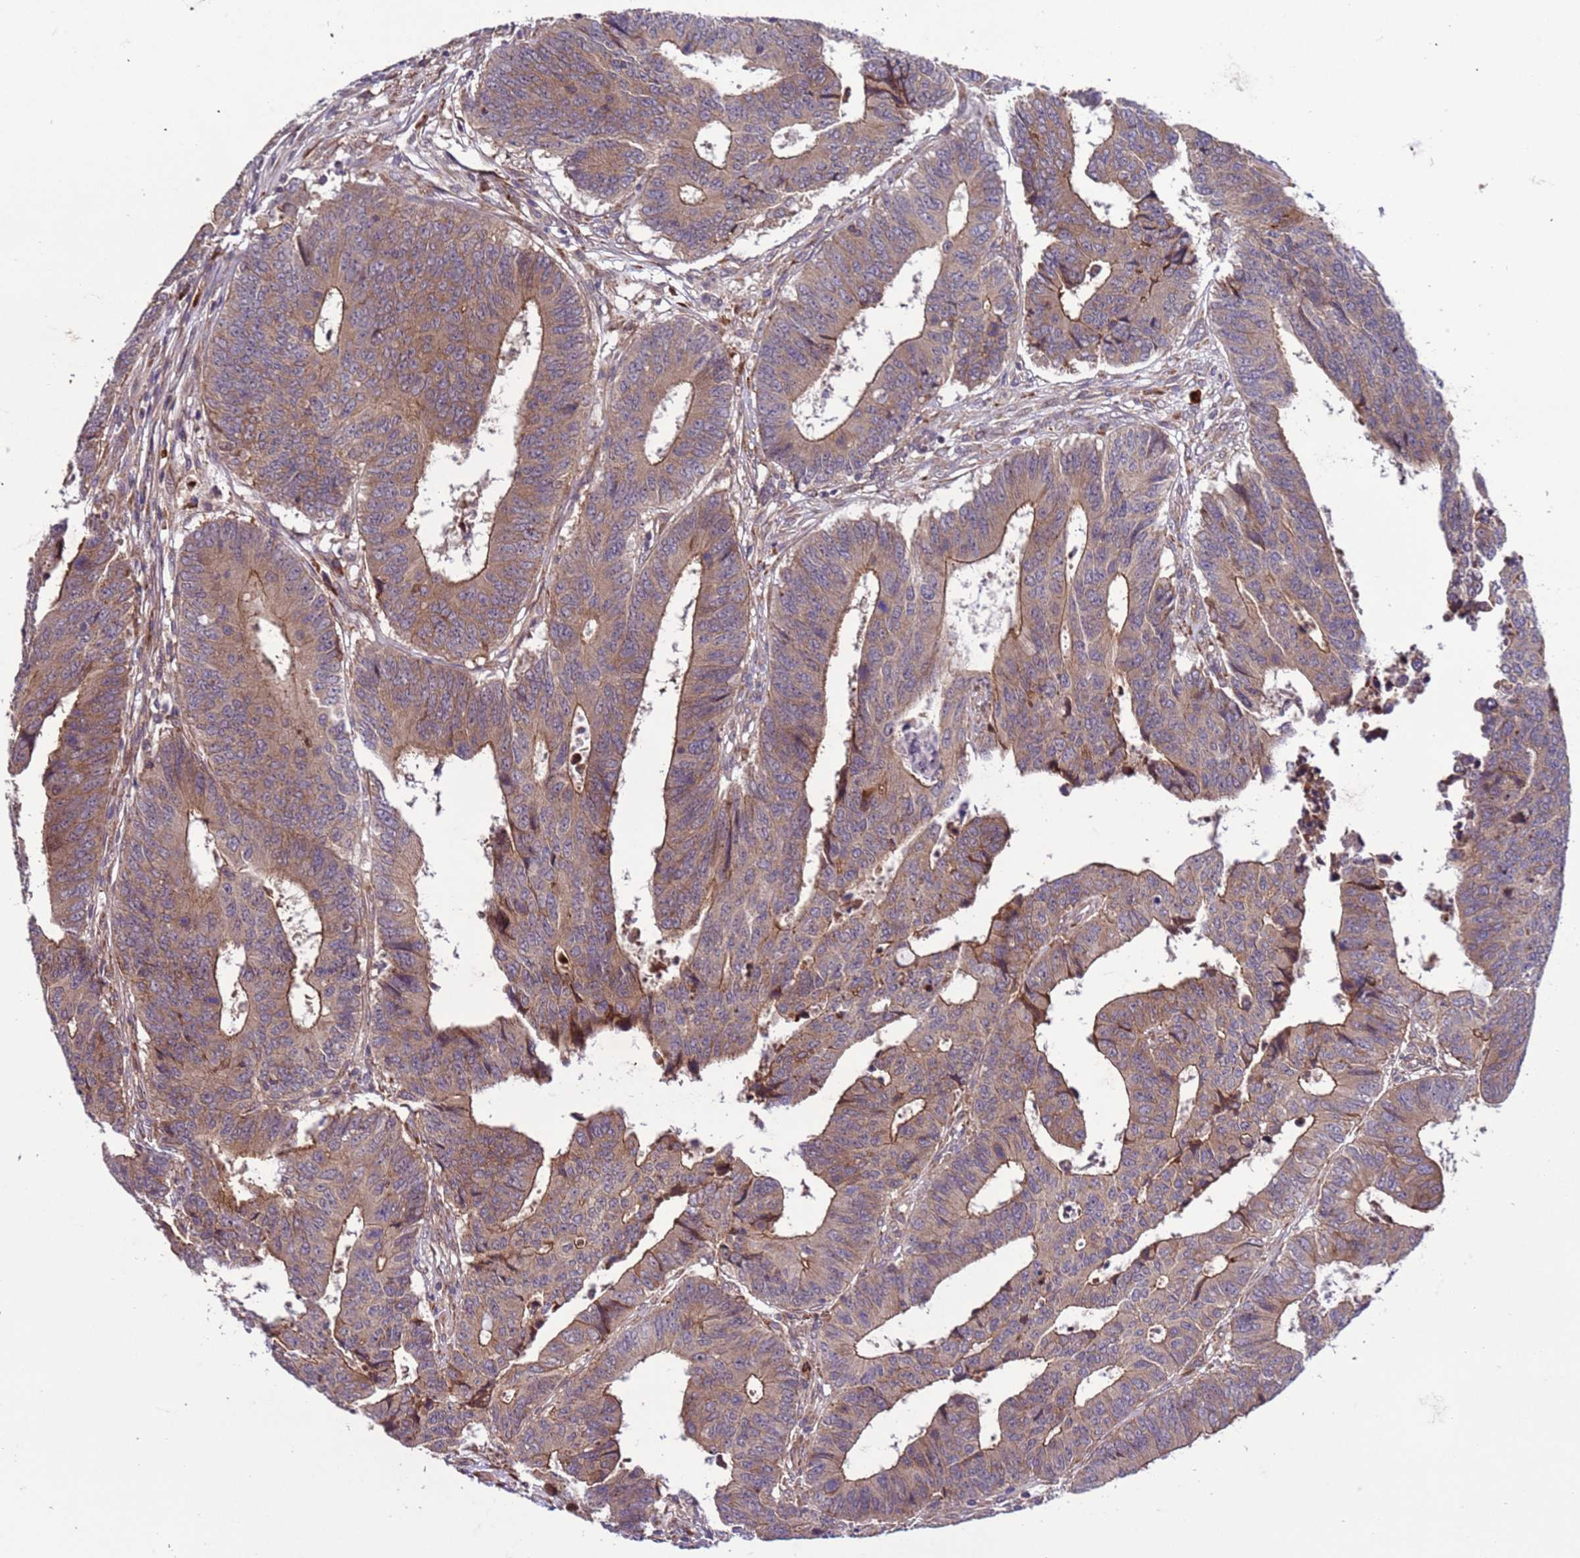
{"staining": {"intensity": "moderate", "quantity": ">75%", "location": "cytoplasmic/membranous"}, "tissue": "colorectal cancer", "cell_type": "Tumor cells", "image_type": "cancer", "snomed": [{"axis": "morphology", "description": "Adenocarcinoma, NOS"}, {"axis": "topography", "description": "Rectum"}], "caption": "This histopathology image demonstrates immunohistochemistry staining of adenocarcinoma (colorectal), with medium moderate cytoplasmic/membranous positivity in approximately >75% of tumor cells.", "gene": "GEN1", "patient": {"sex": "male", "age": 84}}